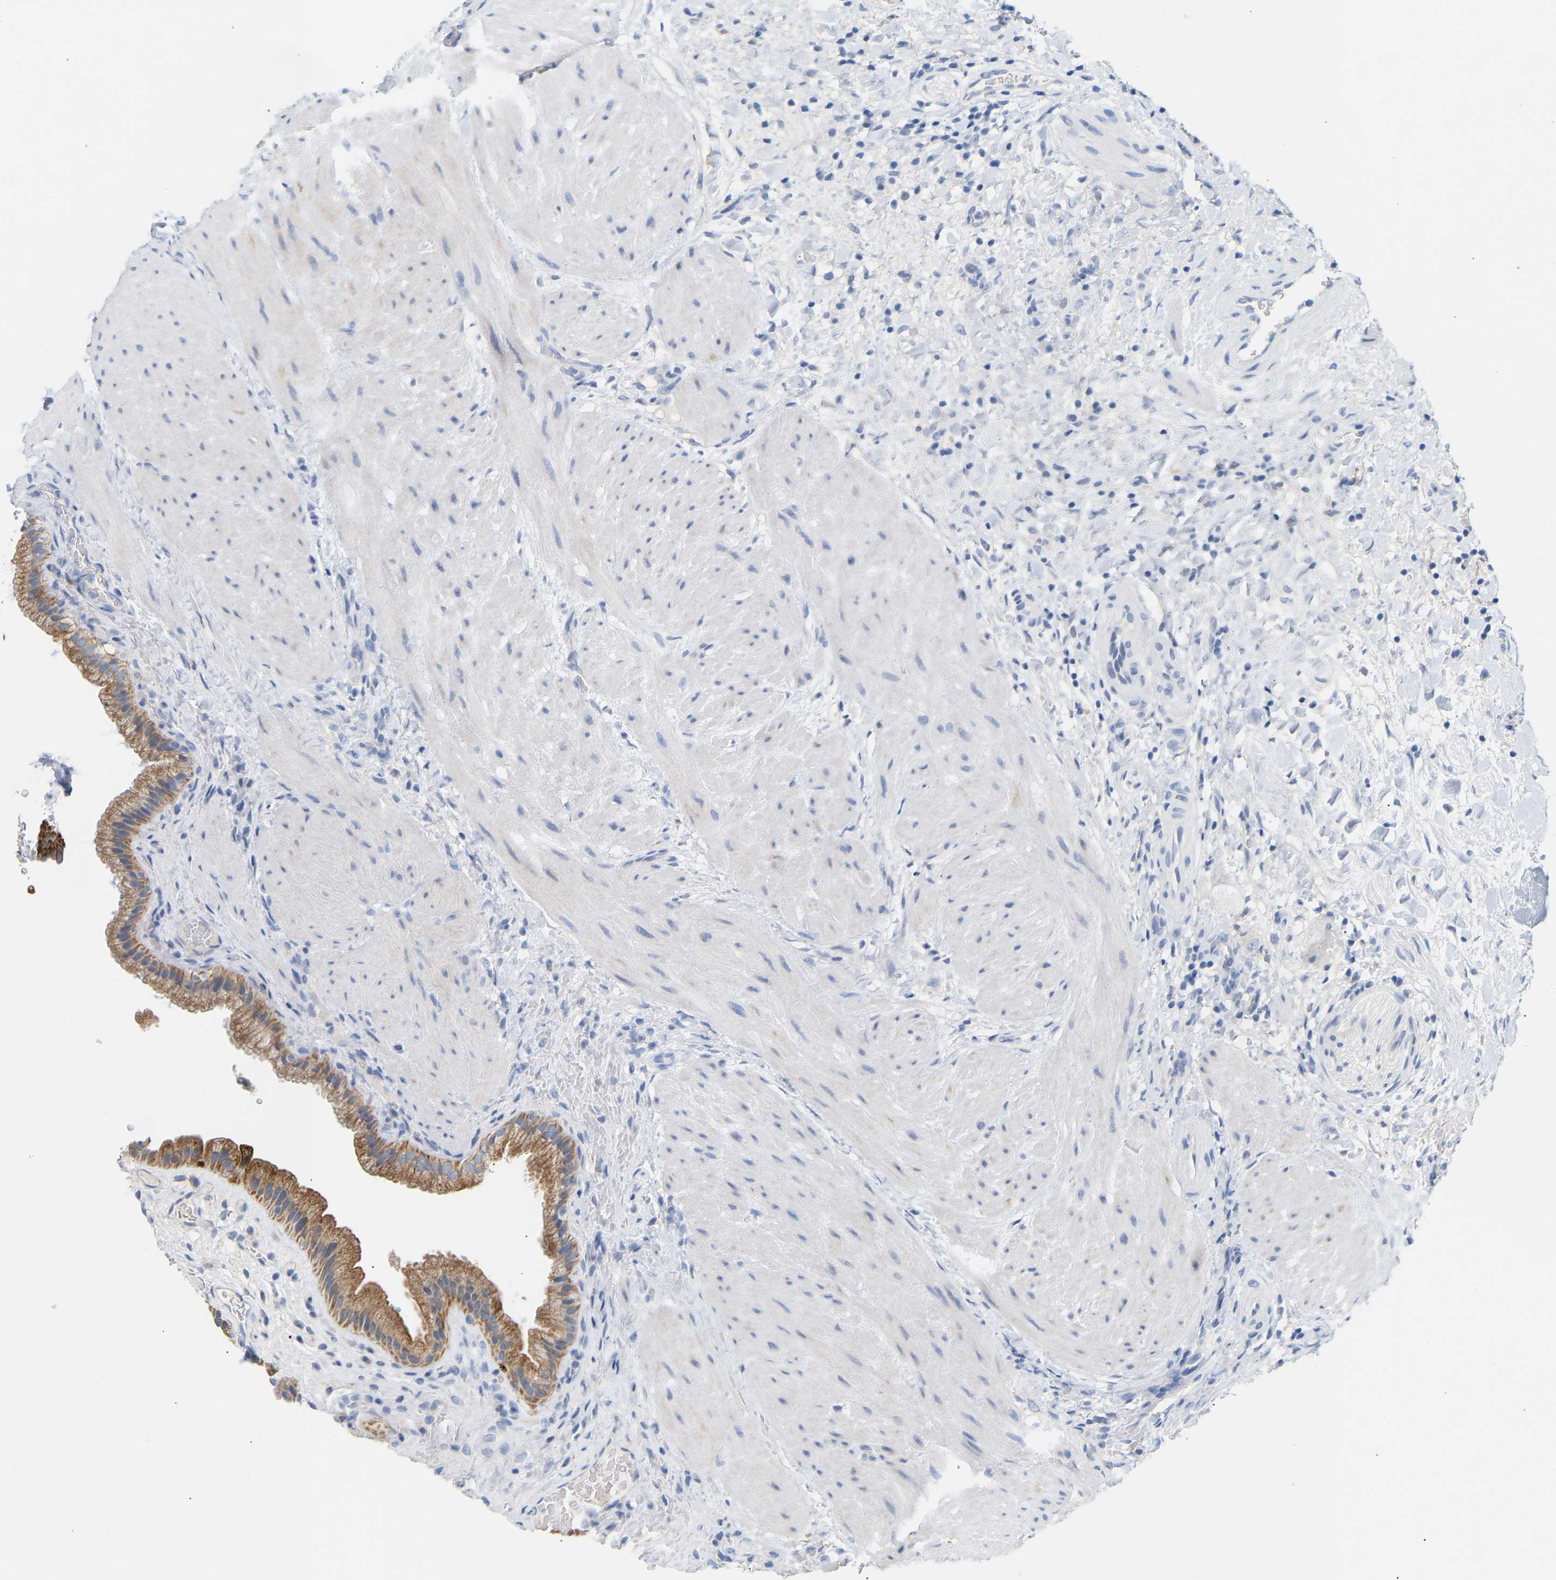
{"staining": {"intensity": "strong", "quantity": ">75%", "location": "cytoplasmic/membranous"}, "tissue": "gallbladder", "cell_type": "Glandular cells", "image_type": "normal", "snomed": [{"axis": "morphology", "description": "Normal tissue, NOS"}, {"axis": "topography", "description": "Gallbladder"}], "caption": "Normal gallbladder displays strong cytoplasmic/membranous staining in approximately >75% of glandular cells, visualized by immunohistochemistry. The protein is shown in brown color, while the nuclei are stained blue.", "gene": "PEX1", "patient": {"sex": "male", "age": 49}}